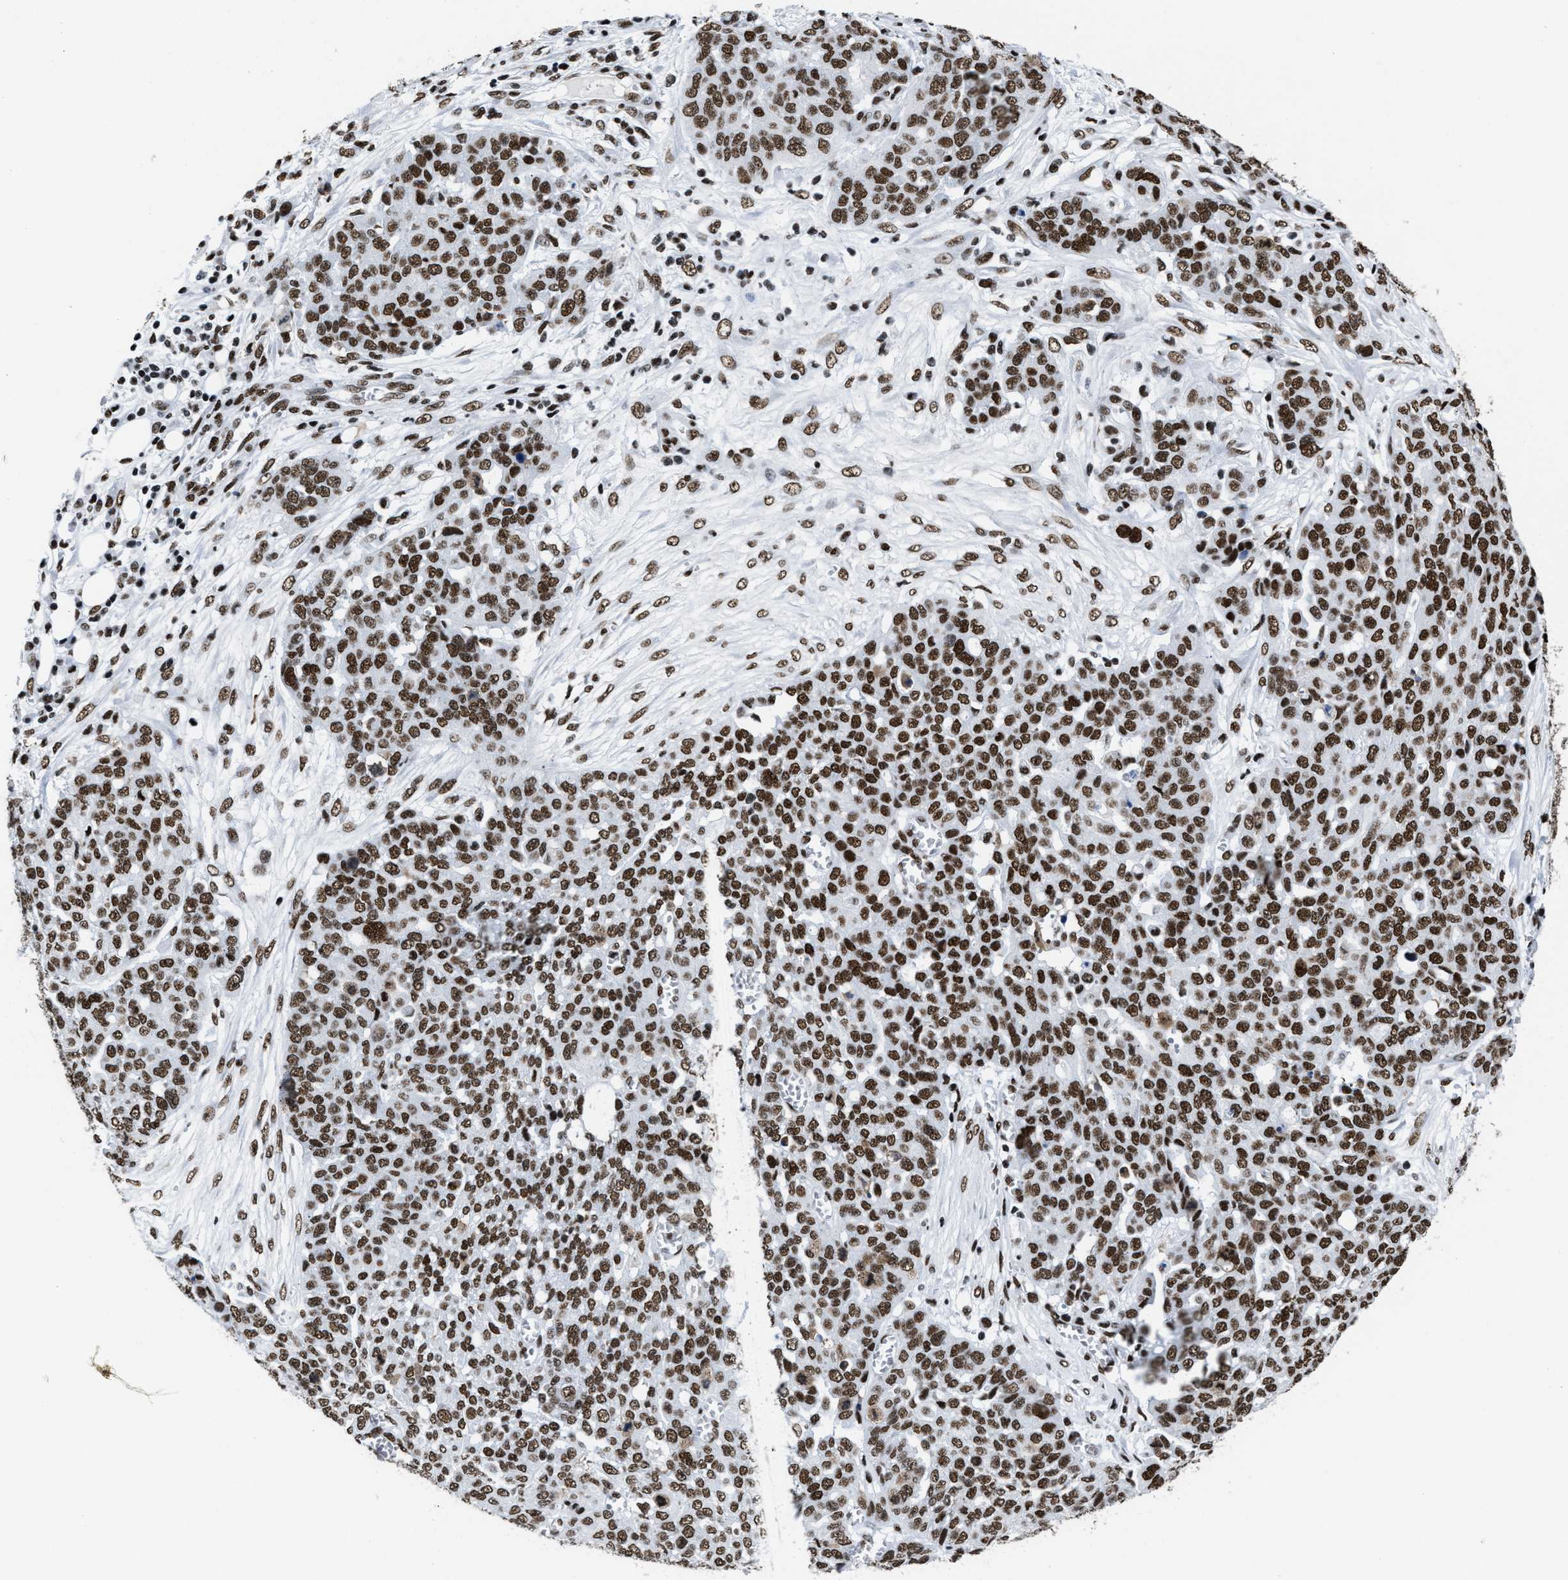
{"staining": {"intensity": "strong", "quantity": ">75%", "location": "nuclear"}, "tissue": "ovarian cancer", "cell_type": "Tumor cells", "image_type": "cancer", "snomed": [{"axis": "morphology", "description": "Cystadenocarcinoma, serous, NOS"}, {"axis": "topography", "description": "Soft tissue"}, {"axis": "topography", "description": "Ovary"}], "caption": "A brown stain labels strong nuclear expression of a protein in serous cystadenocarcinoma (ovarian) tumor cells. (DAB IHC with brightfield microscopy, high magnification).", "gene": "SMARCC2", "patient": {"sex": "female", "age": 57}}